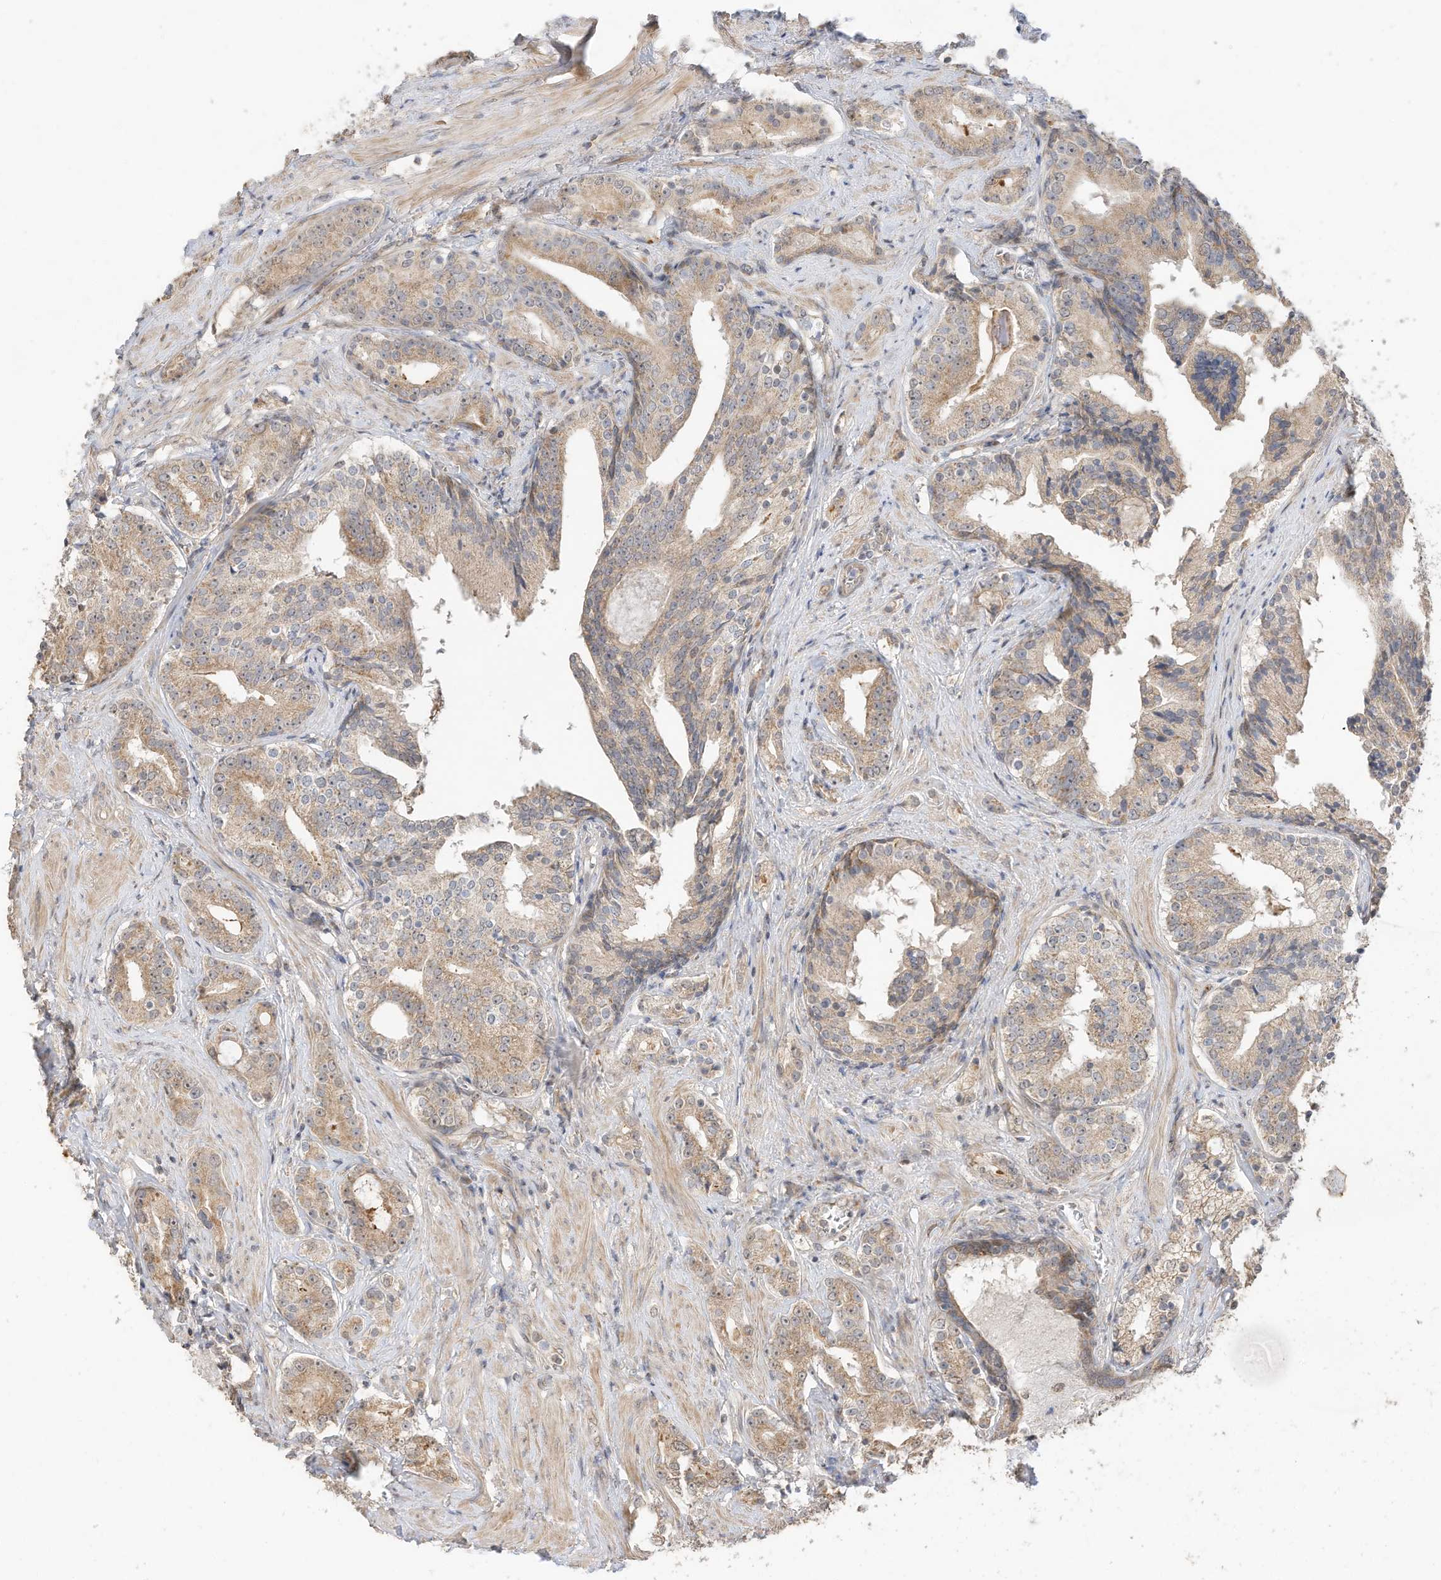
{"staining": {"intensity": "weak", "quantity": ">75%", "location": "cytoplasmic/membranous"}, "tissue": "prostate cancer", "cell_type": "Tumor cells", "image_type": "cancer", "snomed": [{"axis": "morphology", "description": "Adenocarcinoma, High grade"}, {"axis": "topography", "description": "Prostate"}], "caption": "Protein staining shows weak cytoplasmic/membranous staining in approximately >75% of tumor cells in prostate adenocarcinoma (high-grade). Immunohistochemistry (ihc) stains the protein in brown and the nuclei are stained blue.", "gene": "CAGE1", "patient": {"sex": "male", "age": 58}}